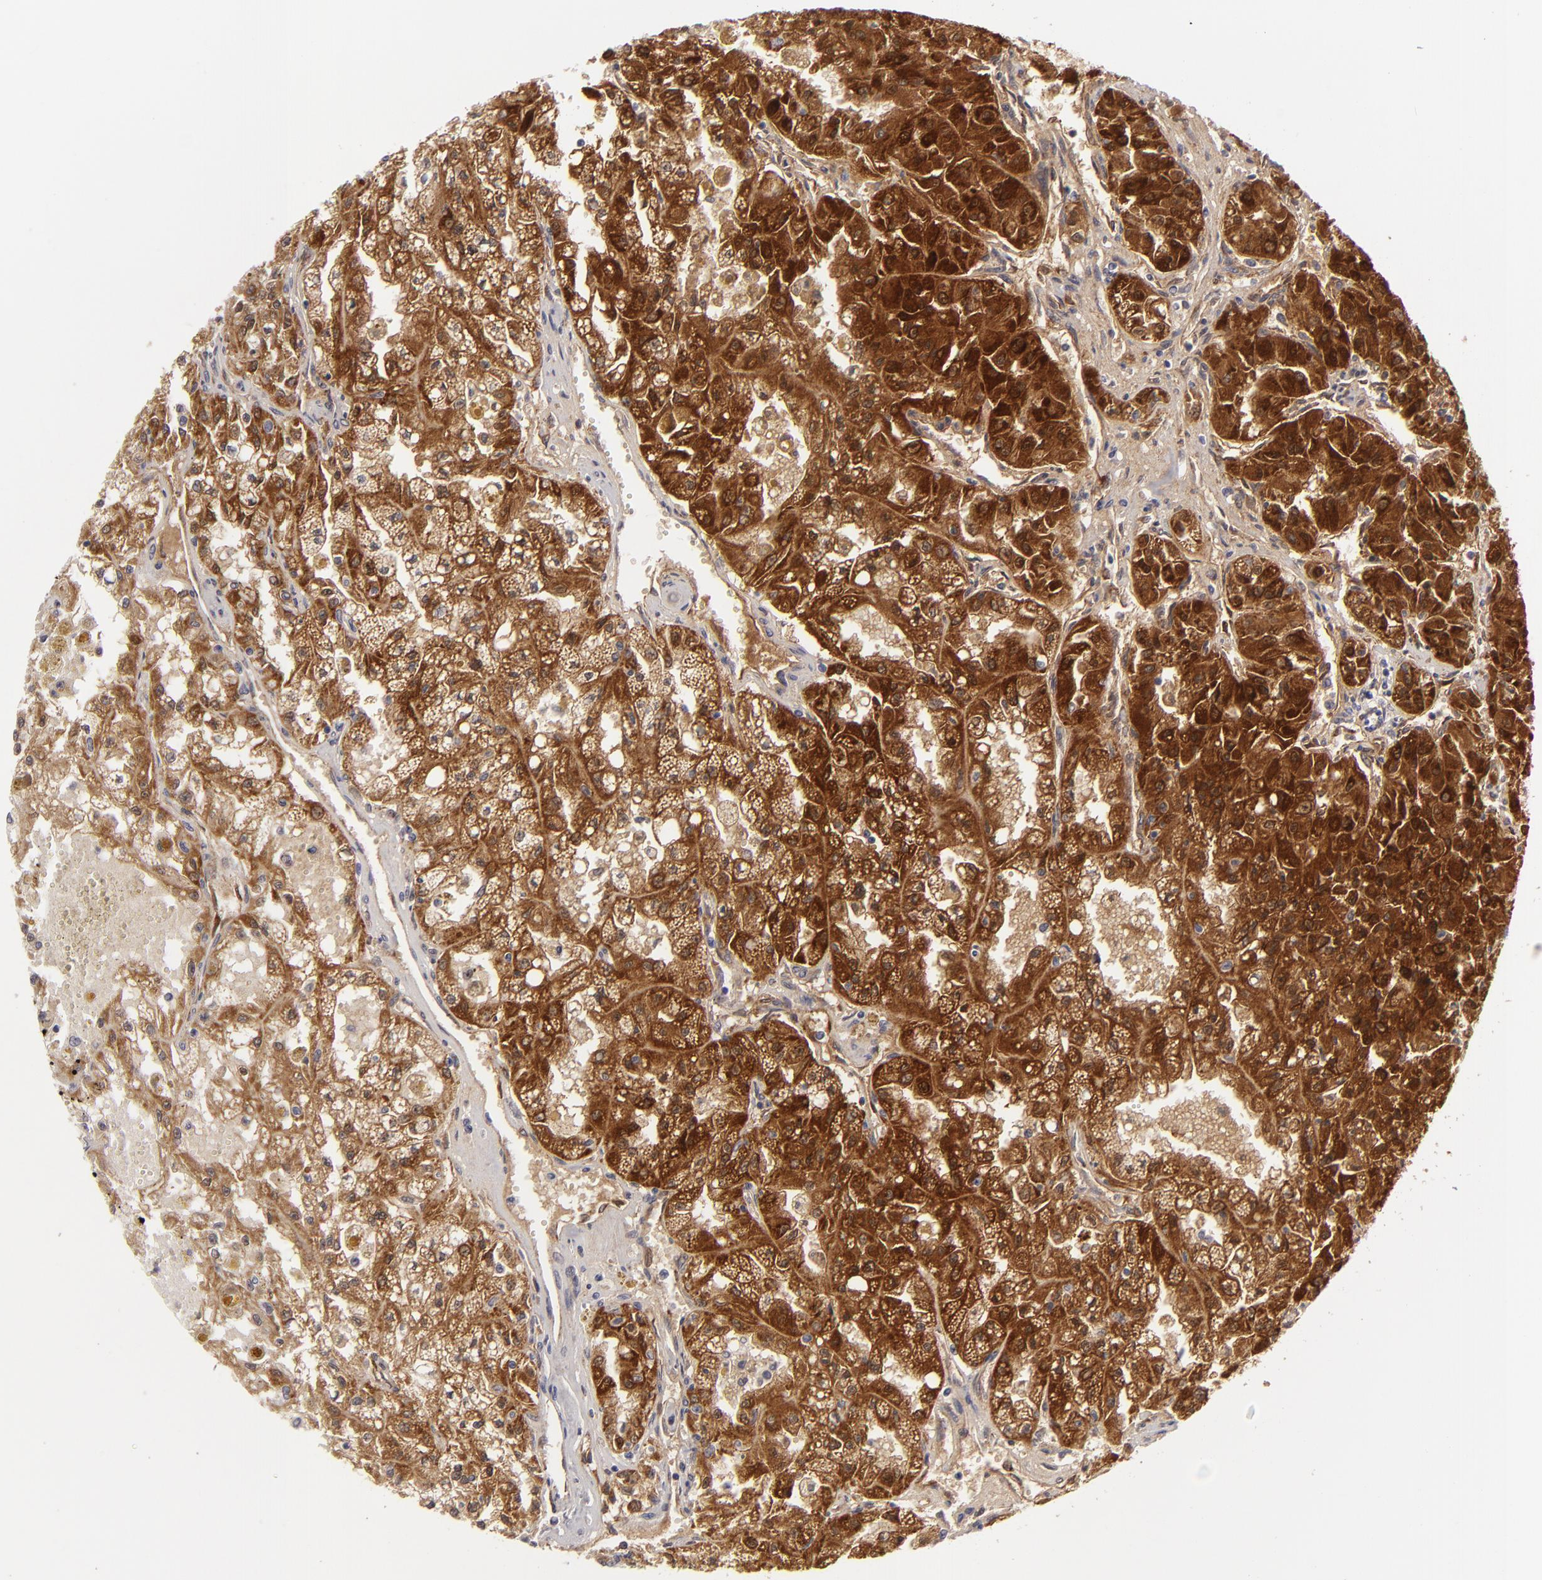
{"staining": {"intensity": "moderate", "quantity": ">75%", "location": "cytoplasmic/membranous"}, "tissue": "renal cancer", "cell_type": "Tumor cells", "image_type": "cancer", "snomed": [{"axis": "morphology", "description": "Adenocarcinoma, NOS"}, {"axis": "topography", "description": "Kidney"}], "caption": "A medium amount of moderate cytoplasmic/membranous positivity is appreciated in about >75% of tumor cells in renal cancer (adenocarcinoma) tissue. Nuclei are stained in blue.", "gene": "ALCAM", "patient": {"sex": "male", "age": 78}}